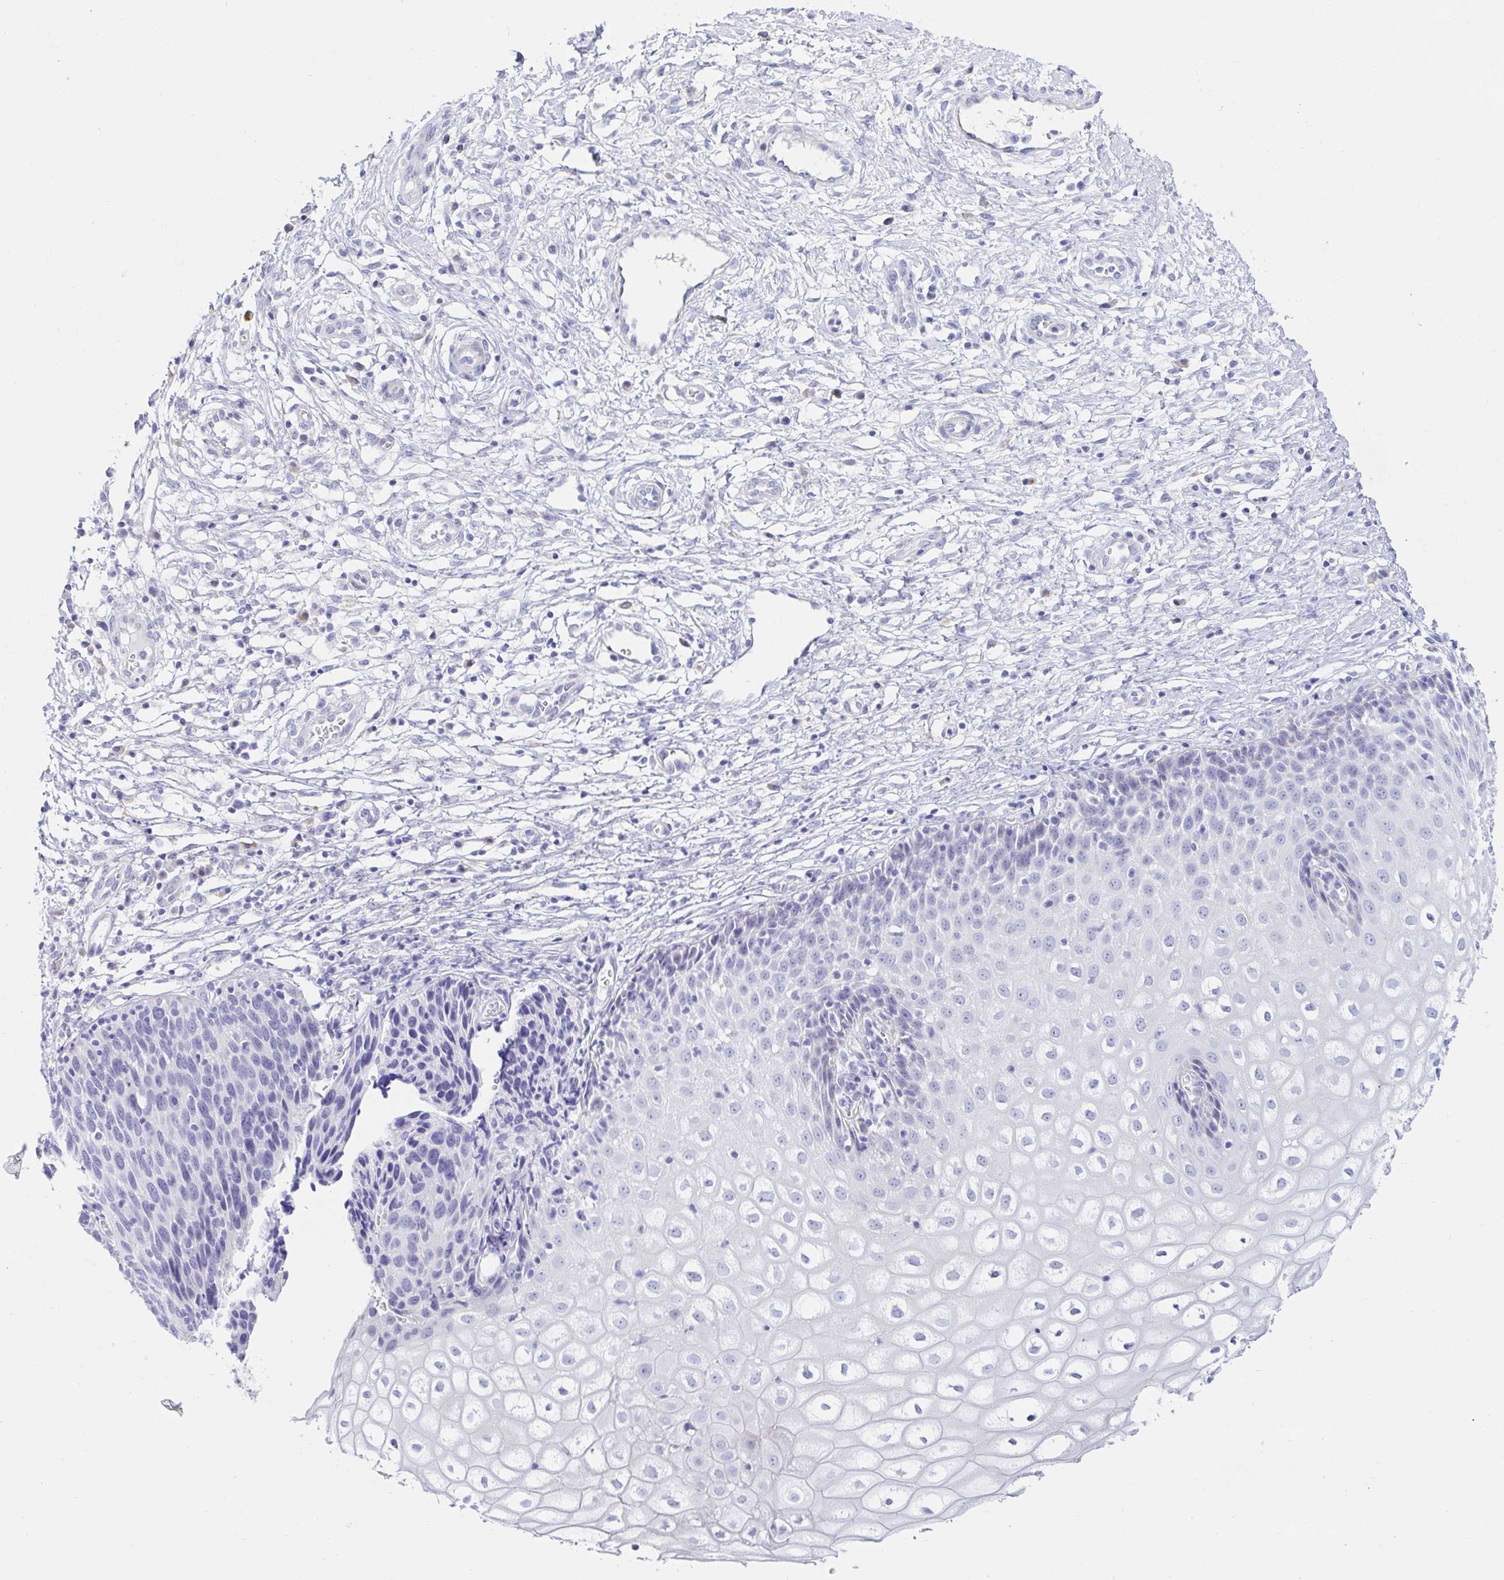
{"staining": {"intensity": "negative", "quantity": "none", "location": "none"}, "tissue": "cervix", "cell_type": "Glandular cells", "image_type": "normal", "snomed": [{"axis": "morphology", "description": "Normal tissue, NOS"}, {"axis": "topography", "description": "Cervix"}], "caption": "This is an immunohistochemistry micrograph of unremarkable human cervix. There is no positivity in glandular cells.", "gene": "C4orf17", "patient": {"sex": "female", "age": 36}}